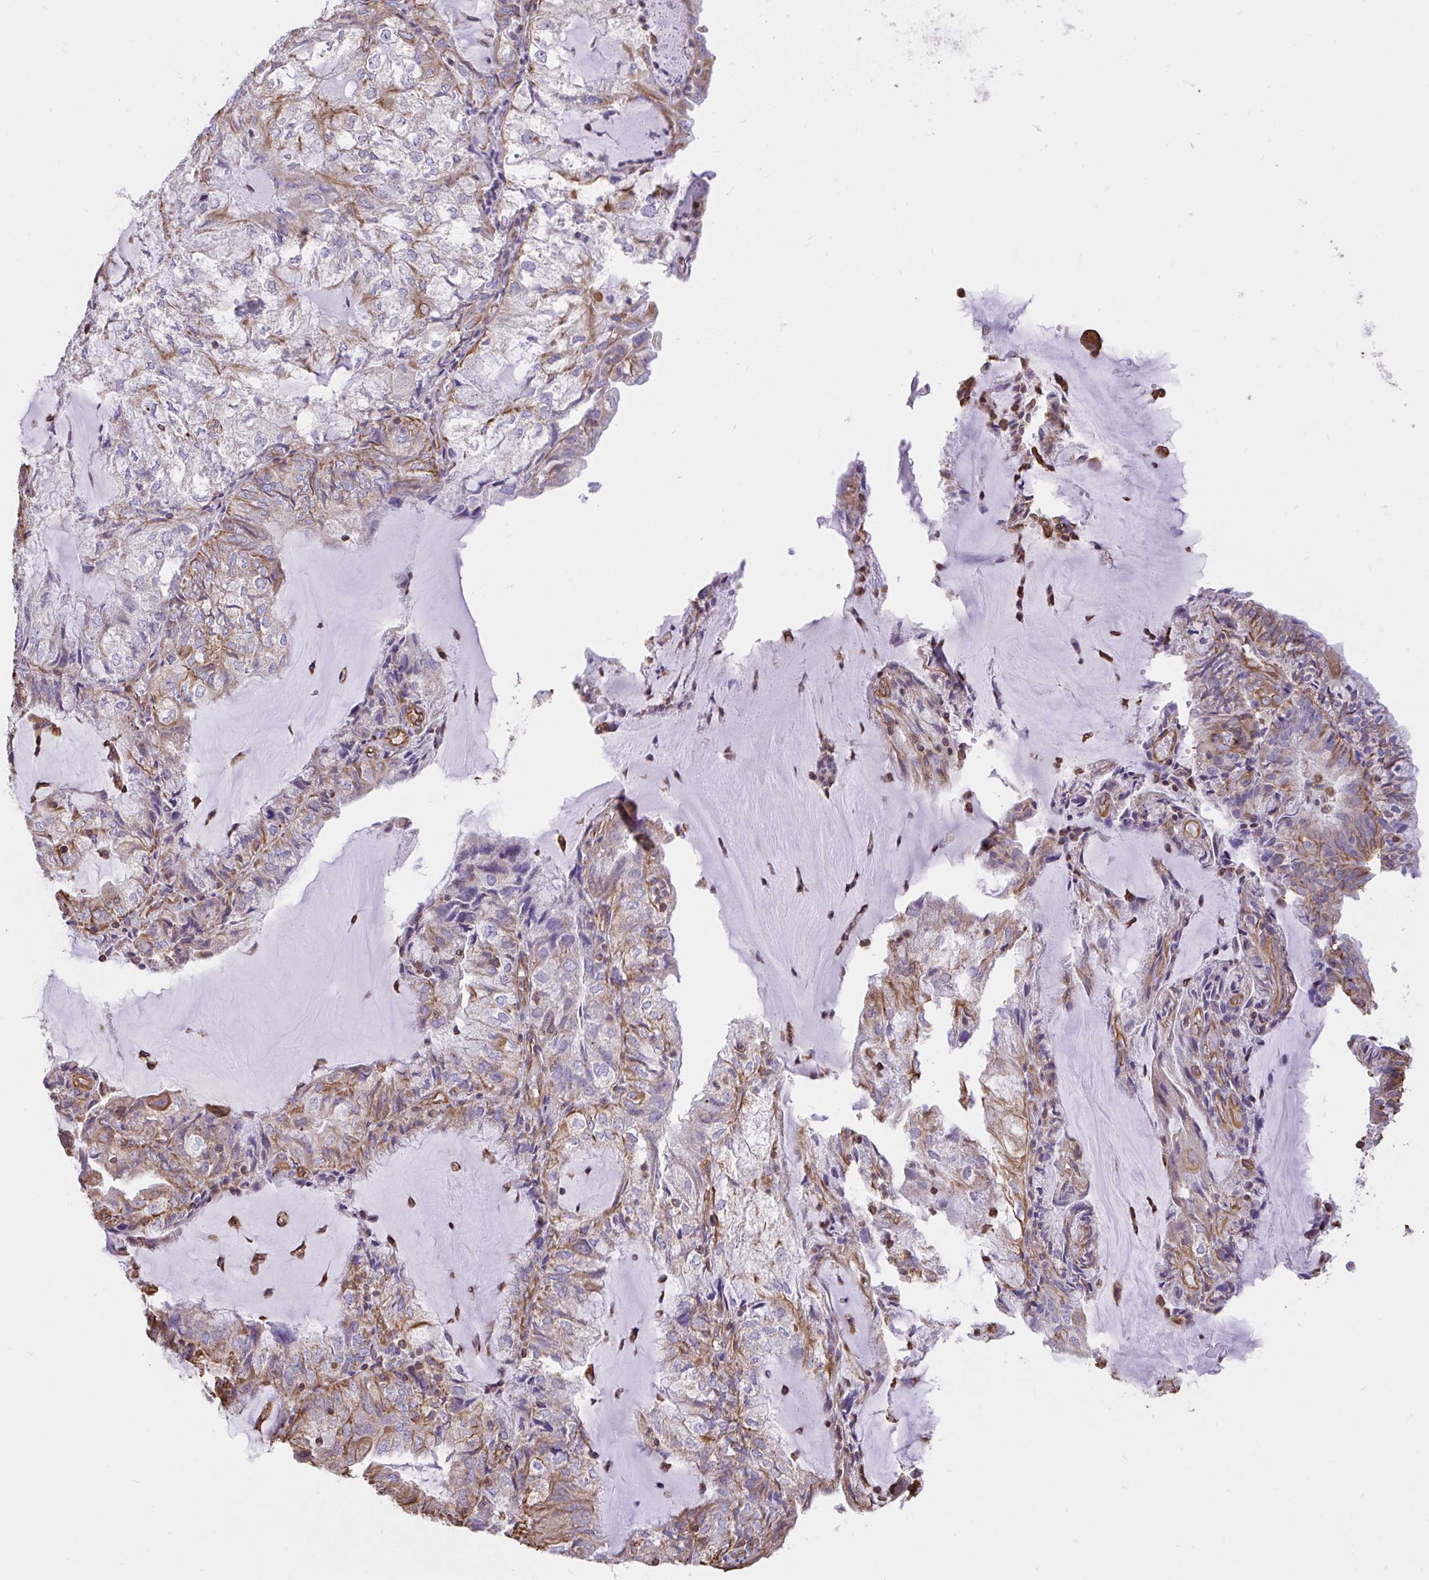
{"staining": {"intensity": "moderate", "quantity": "<25%", "location": "cytoplasmic/membranous"}, "tissue": "endometrial cancer", "cell_type": "Tumor cells", "image_type": "cancer", "snomed": [{"axis": "morphology", "description": "Adenocarcinoma, NOS"}, {"axis": "topography", "description": "Endometrium"}], "caption": "Protein expression analysis of endometrial adenocarcinoma reveals moderate cytoplasmic/membranous staining in about <25% of tumor cells. (Brightfield microscopy of DAB IHC at high magnification).", "gene": "RNF103", "patient": {"sex": "female", "age": 81}}